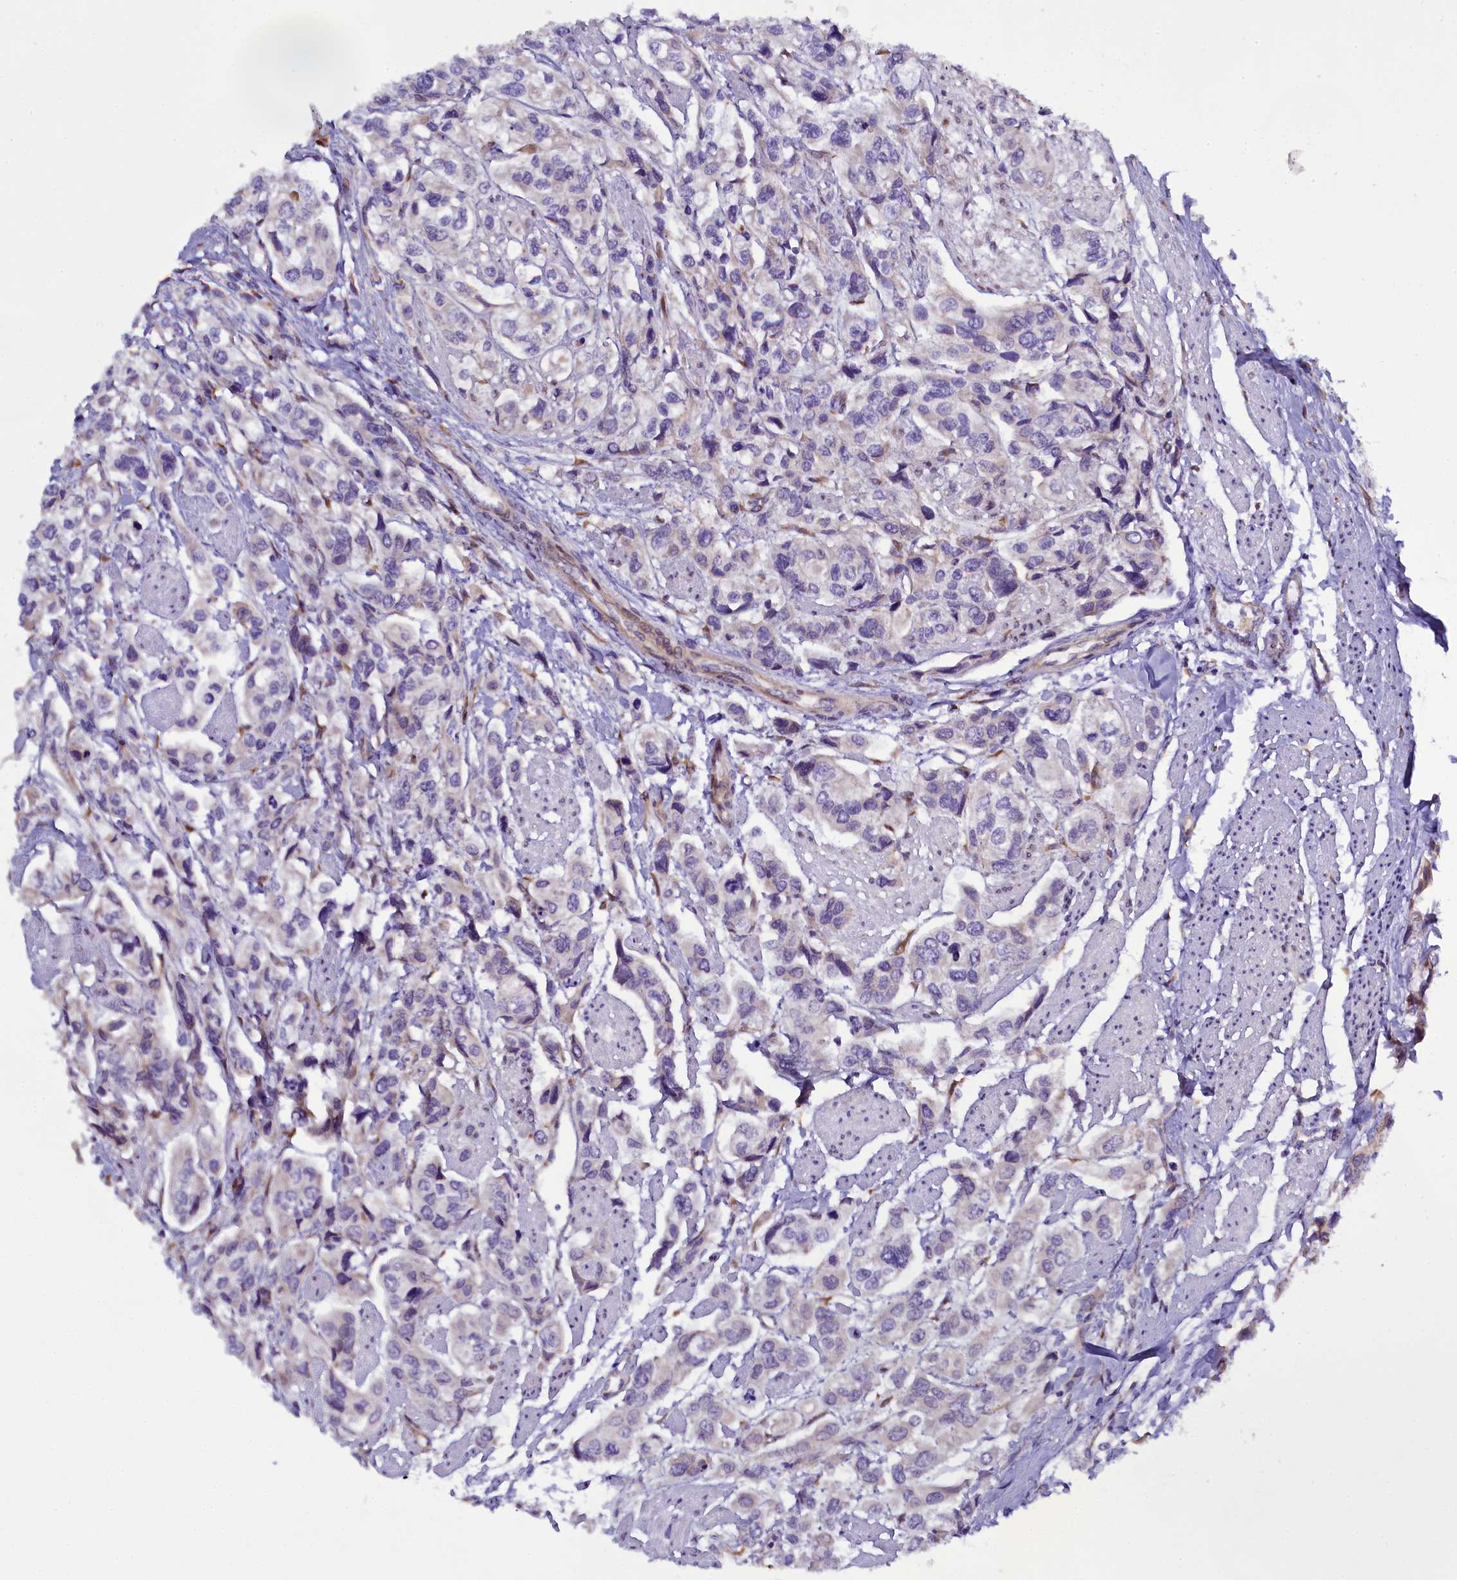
{"staining": {"intensity": "negative", "quantity": "none", "location": "none"}, "tissue": "urothelial cancer", "cell_type": "Tumor cells", "image_type": "cancer", "snomed": [{"axis": "morphology", "description": "Urothelial carcinoma, High grade"}, {"axis": "topography", "description": "Urinary bladder"}], "caption": "This is an IHC histopathology image of urothelial cancer. There is no expression in tumor cells.", "gene": "UACA", "patient": {"sex": "male", "age": 67}}